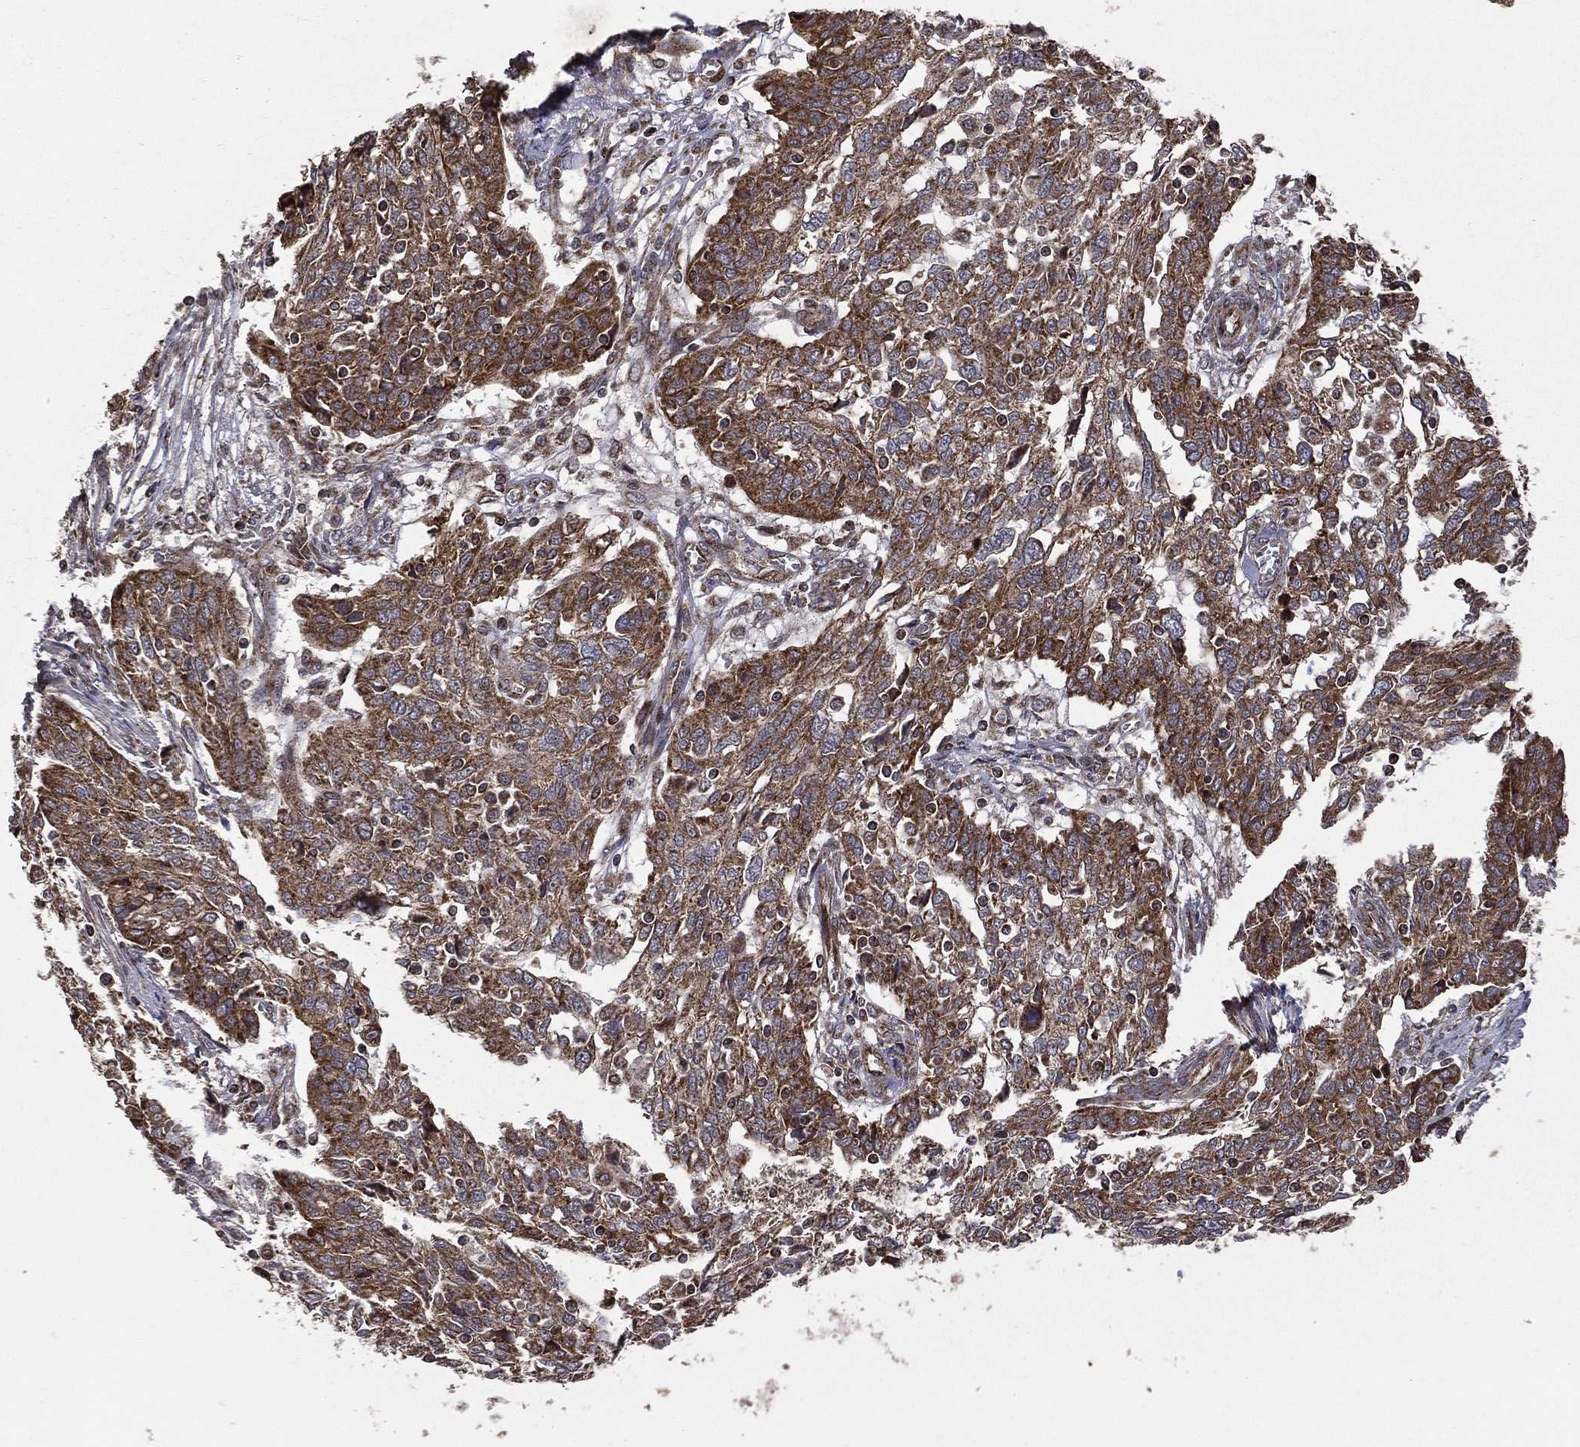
{"staining": {"intensity": "strong", "quantity": ">75%", "location": "cytoplasmic/membranous"}, "tissue": "ovarian cancer", "cell_type": "Tumor cells", "image_type": "cancer", "snomed": [{"axis": "morphology", "description": "Cystadenocarcinoma, serous, NOS"}, {"axis": "topography", "description": "Ovary"}], "caption": "Brown immunohistochemical staining in human serous cystadenocarcinoma (ovarian) displays strong cytoplasmic/membranous positivity in approximately >75% of tumor cells. (DAB = brown stain, brightfield microscopy at high magnification).", "gene": "GIMAP6", "patient": {"sex": "female", "age": 67}}